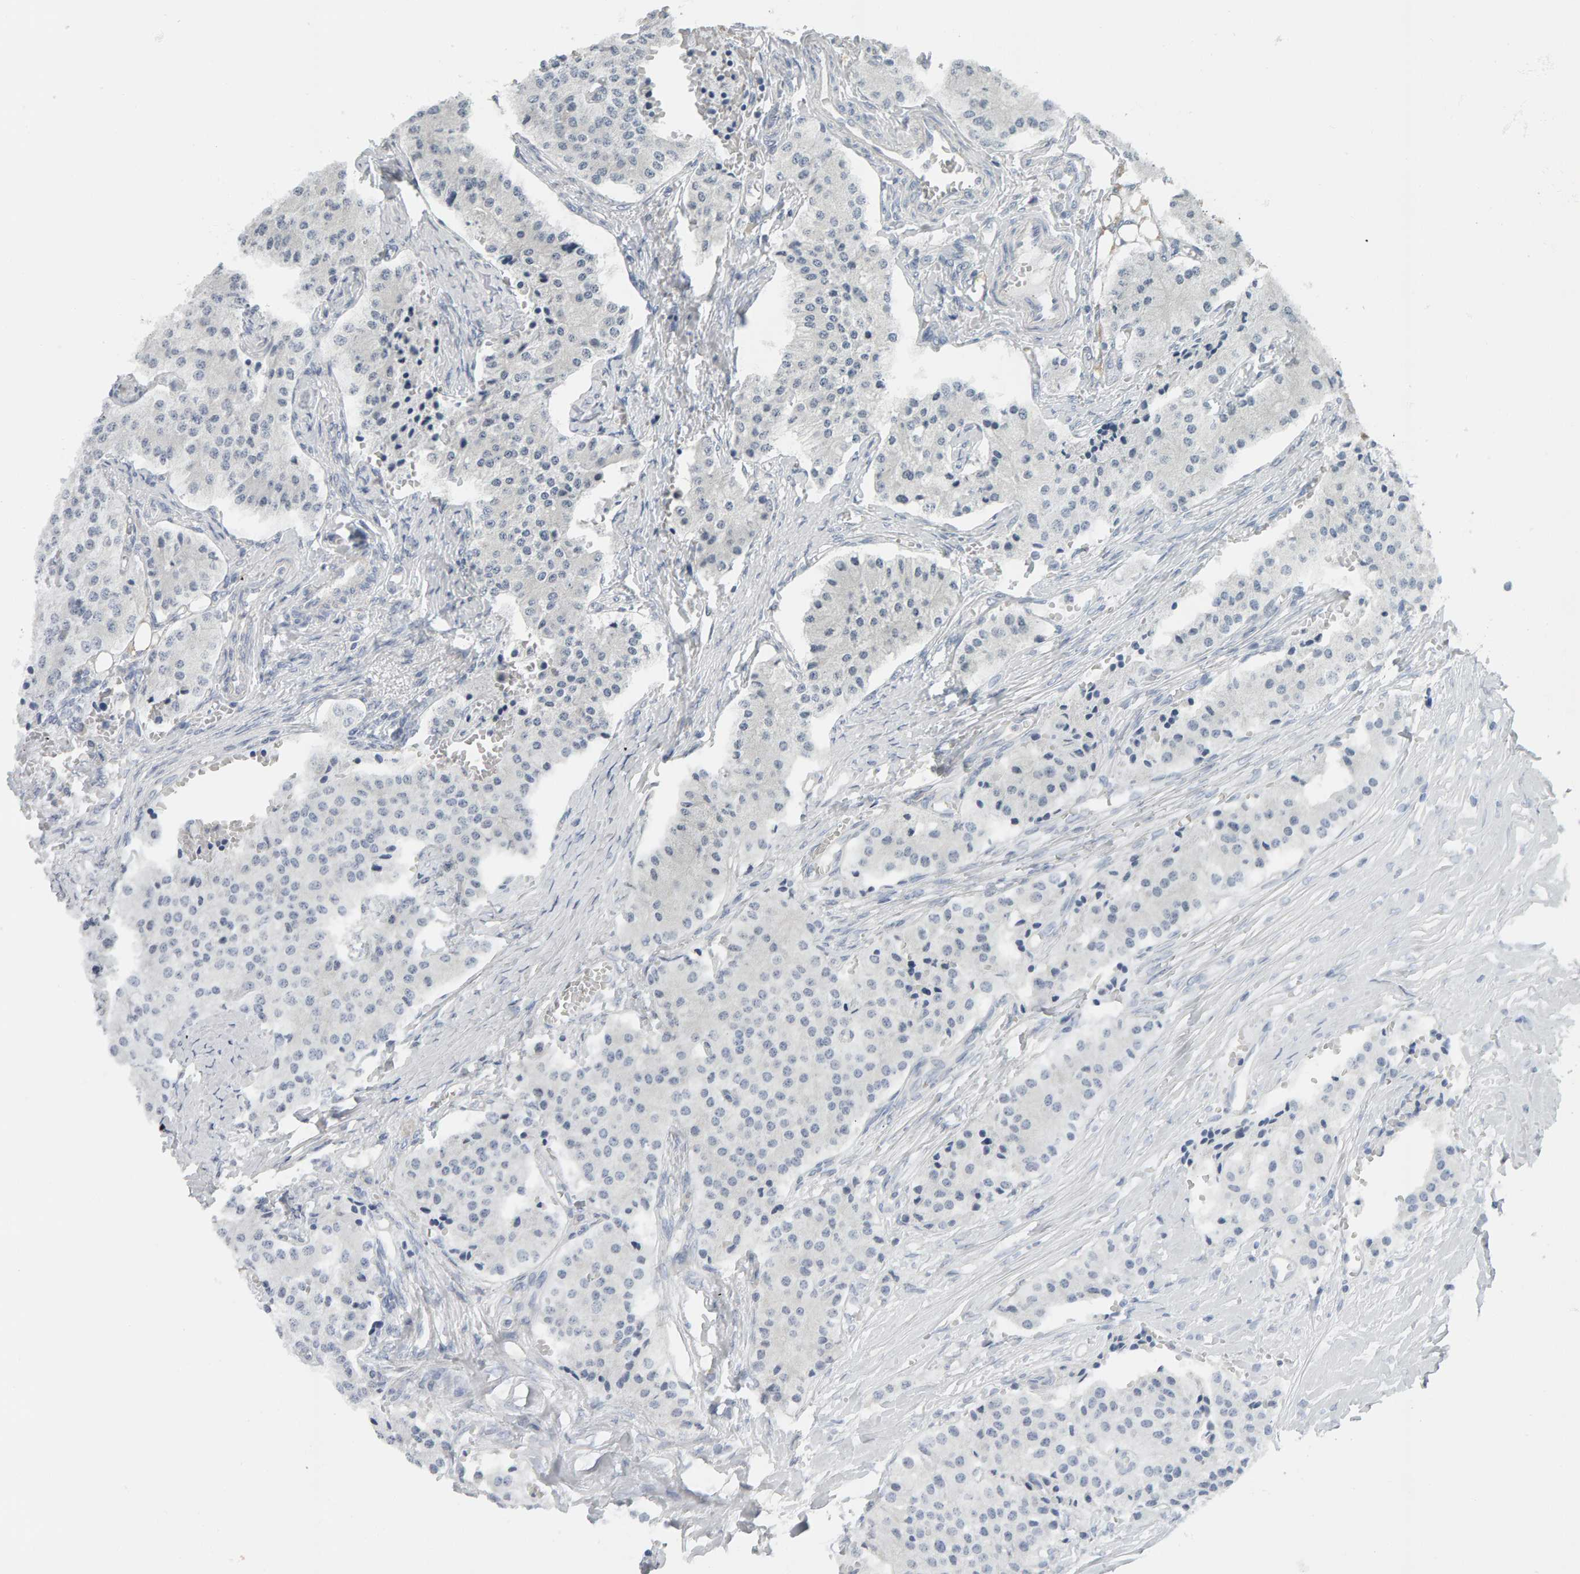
{"staining": {"intensity": "negative", "quantity": "none", "location": "none"}, "tissue": "carcinoid", "cell_type": "Tumor cells", "image_type": "cancer", "snomed": [{"axis": "morphology", "description": "Carcinoid, malignant, NOS"}, {"axis": "topography", "description": "Colon"}], "caption": "Tumor cells show no significant protein staining in carcinoid. Nuclei are stained in blue.", "gene": "ADHFE1", "patient": {"sex": "female", "age": 52}}